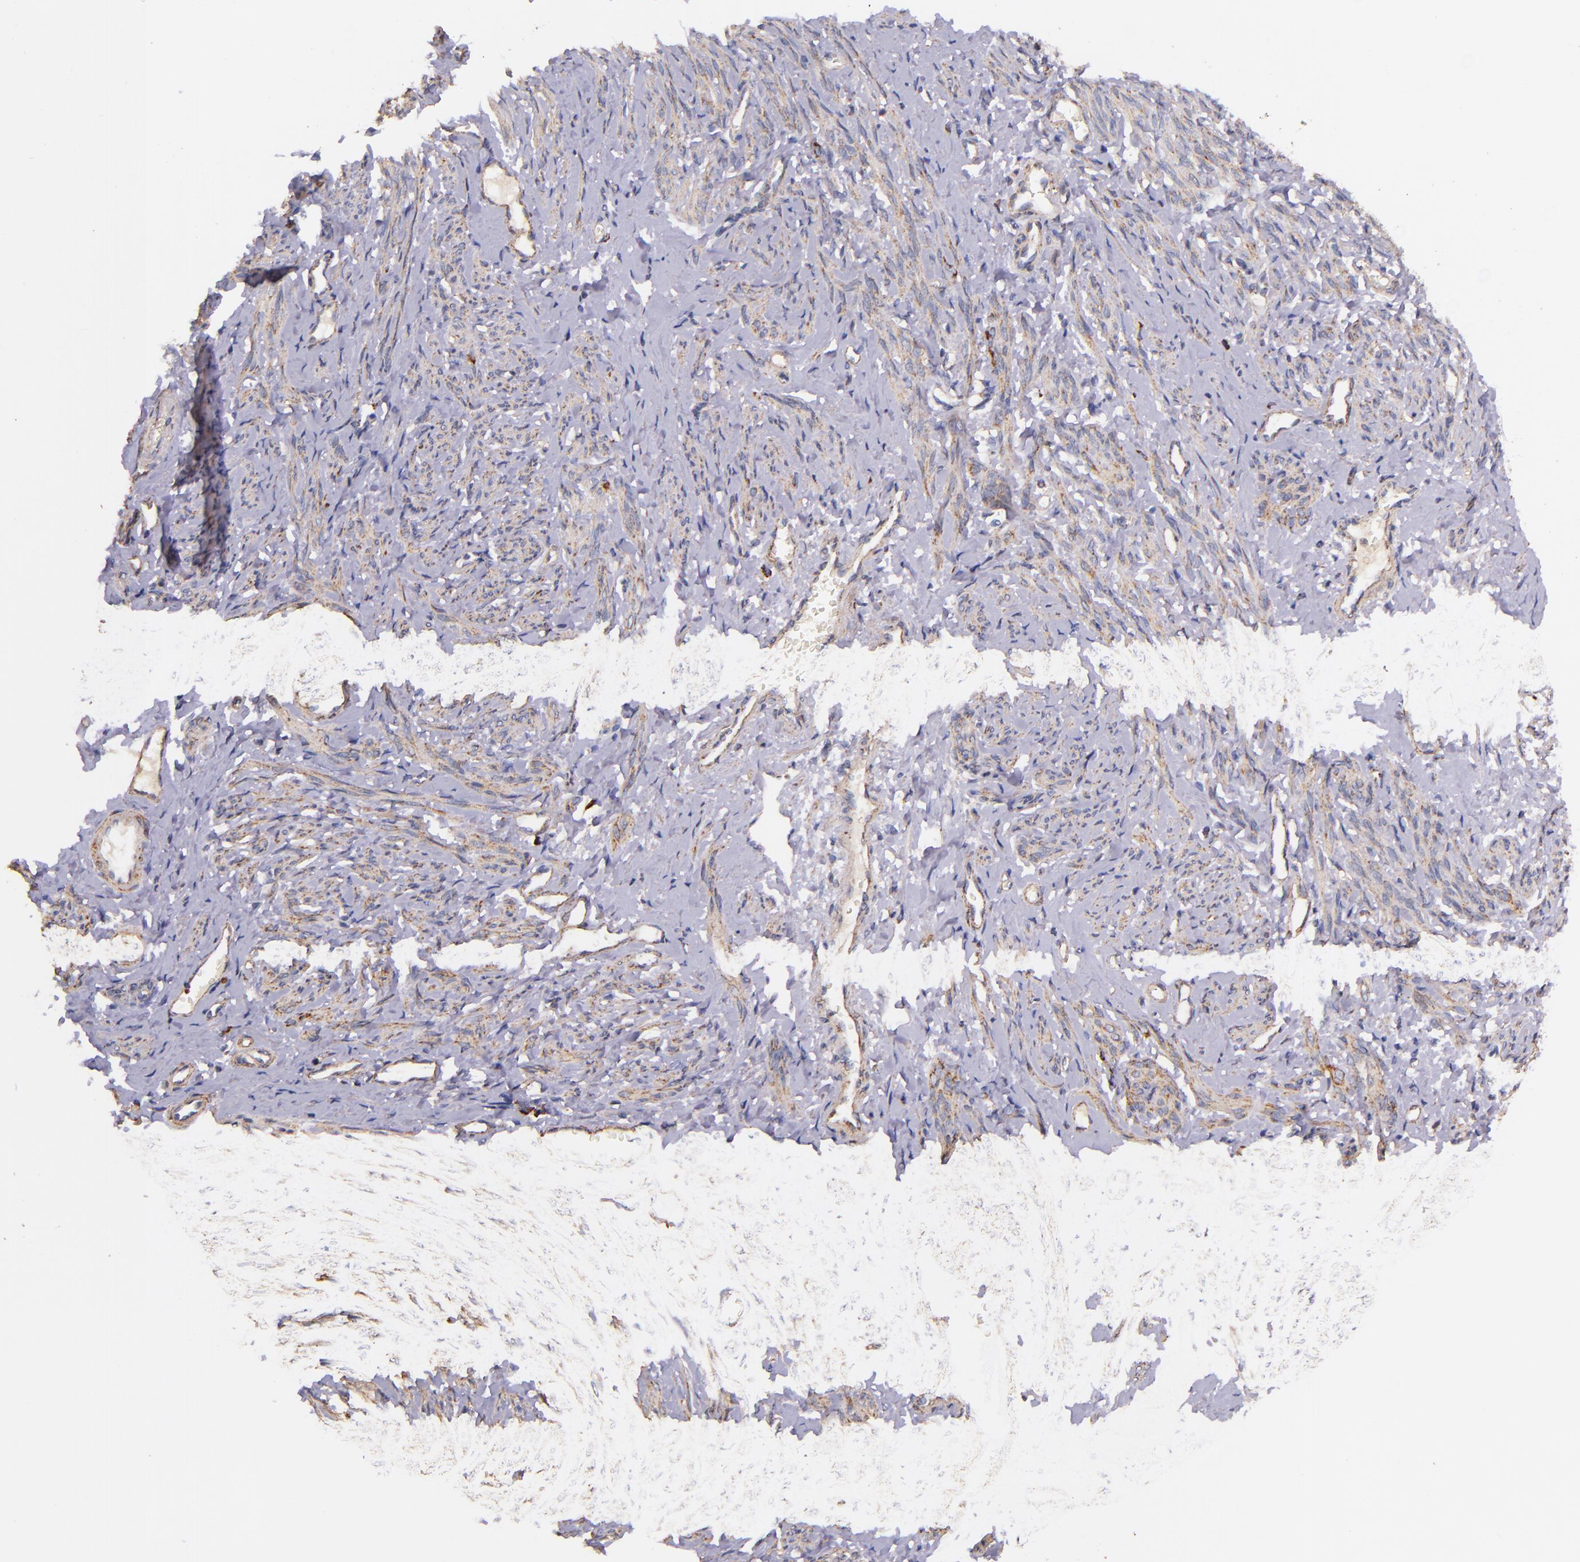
{"staining": {"intensity": "weak", "quantity": ">75%", "location": "cytoplasmic/membranous"}, "tissue": "smooth muscle", "cell_type": "Smooth muscle cells", "image_type": "normal", "snomed": [{"axis": "morphology", "description": "Normal tissue, NOS"}, {"axis": "topography", "description": "Cervix"}, {"axis": "topography", "description": "Endometrium"}], "caption": "A brown stain labels weak cytoplasmic/membranous staining of a protein in smooth muscle cells of benign human smooth muscle.", "gene": "IDH3G", "patient": {"sex": "female", "age": 65}}